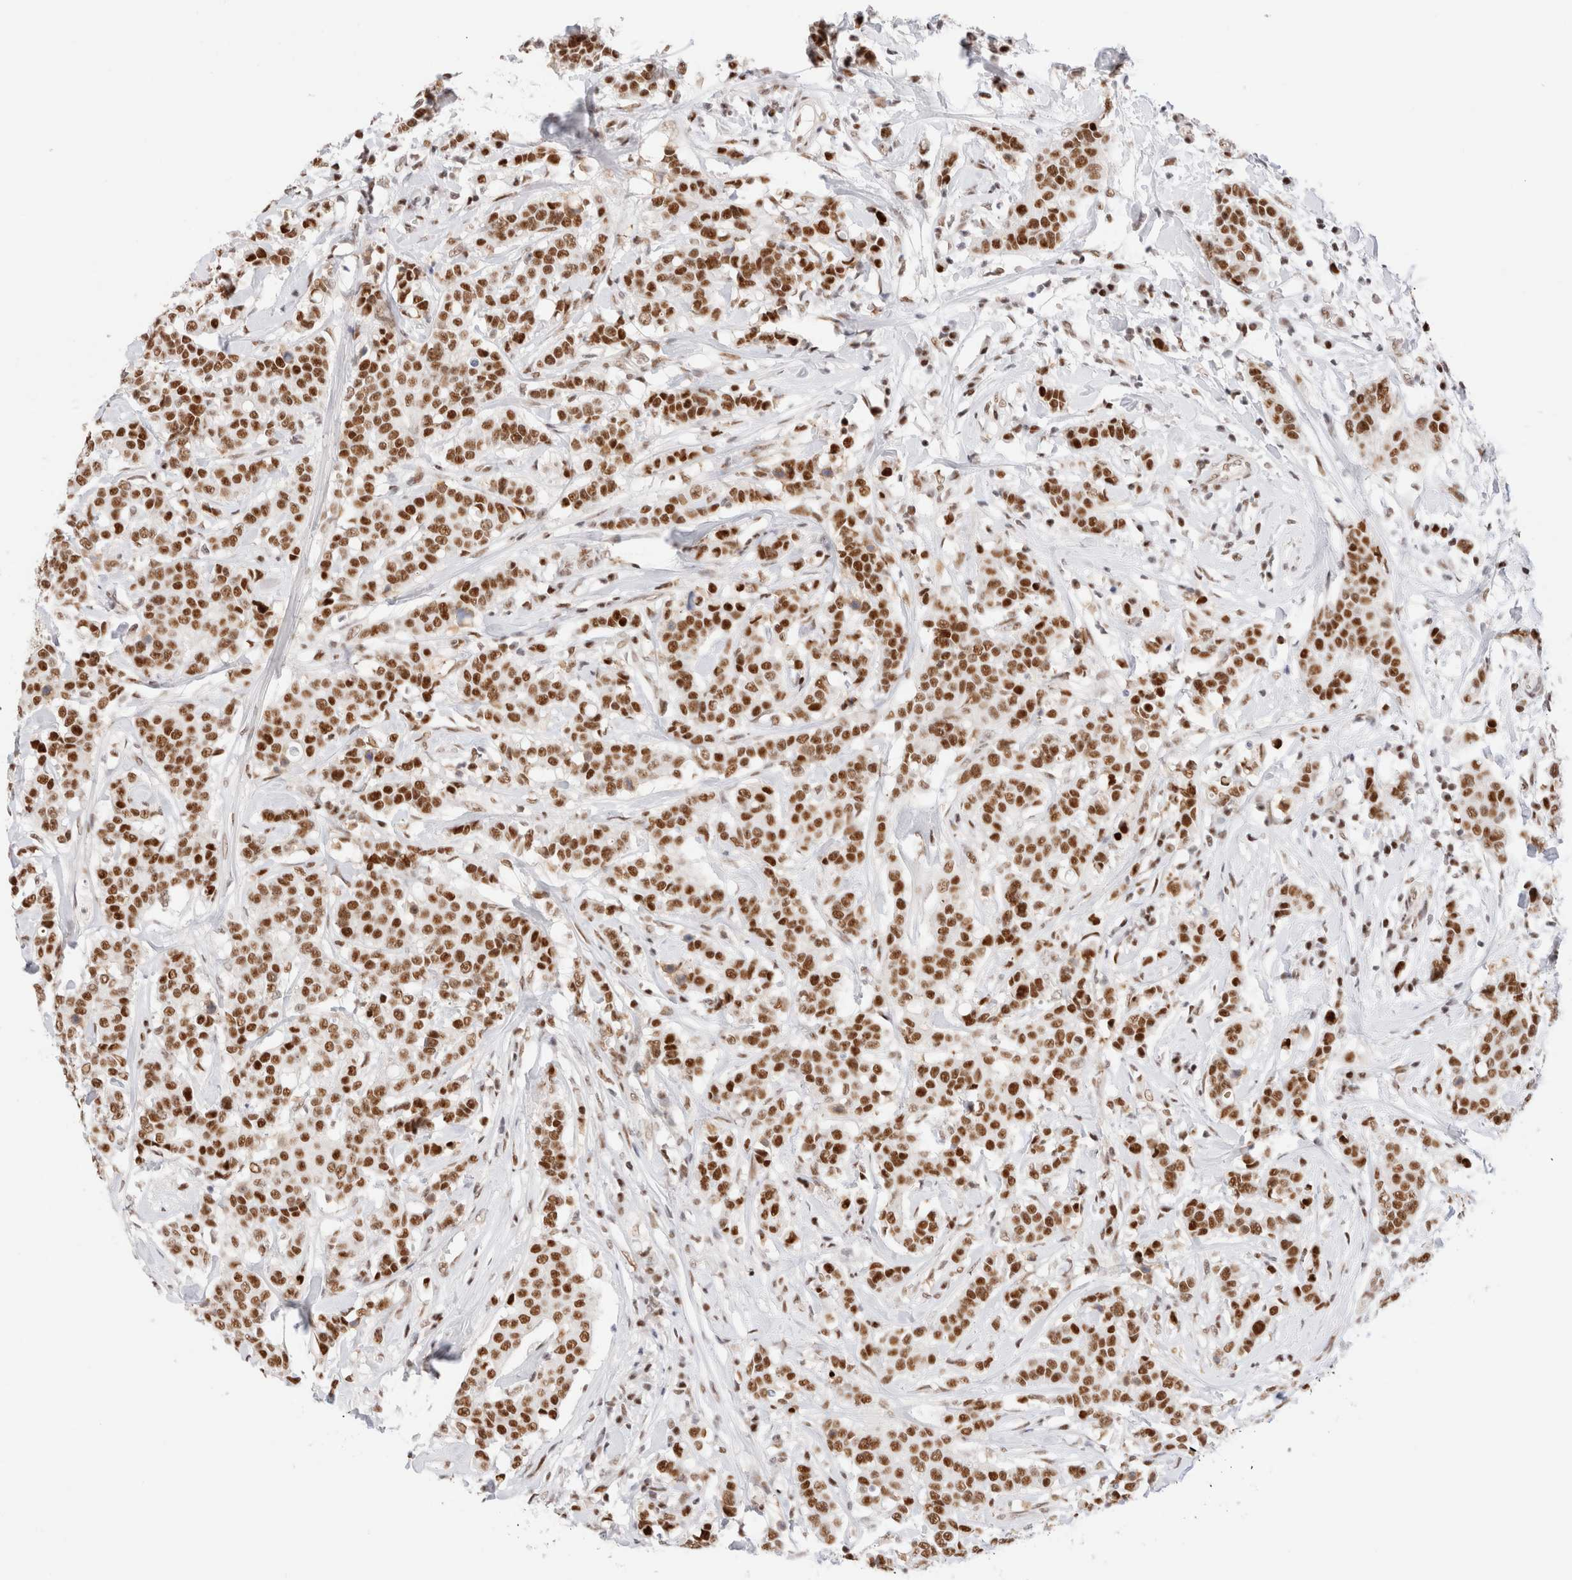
{"staining": {"intensity": "strong", "quantity": ">75%", "location": "nuclear"}, "tissue": "breast cancer", "cell_type": "Tumor cells", "image_type": "cancer", "snomed": [{"axis": "morphology", "description": "Duct carcinoma"}, {"axis": "topography", "description": "Breast"}], "caption": "DAB (3,3'-diaminobenzidine) immunohistochemical staining of breast cancer shows strong nuclear protein positivity in about >75% of tumor cells.", "gene": "ZNF282", "patient": {"sex": "female", "age": 27}}